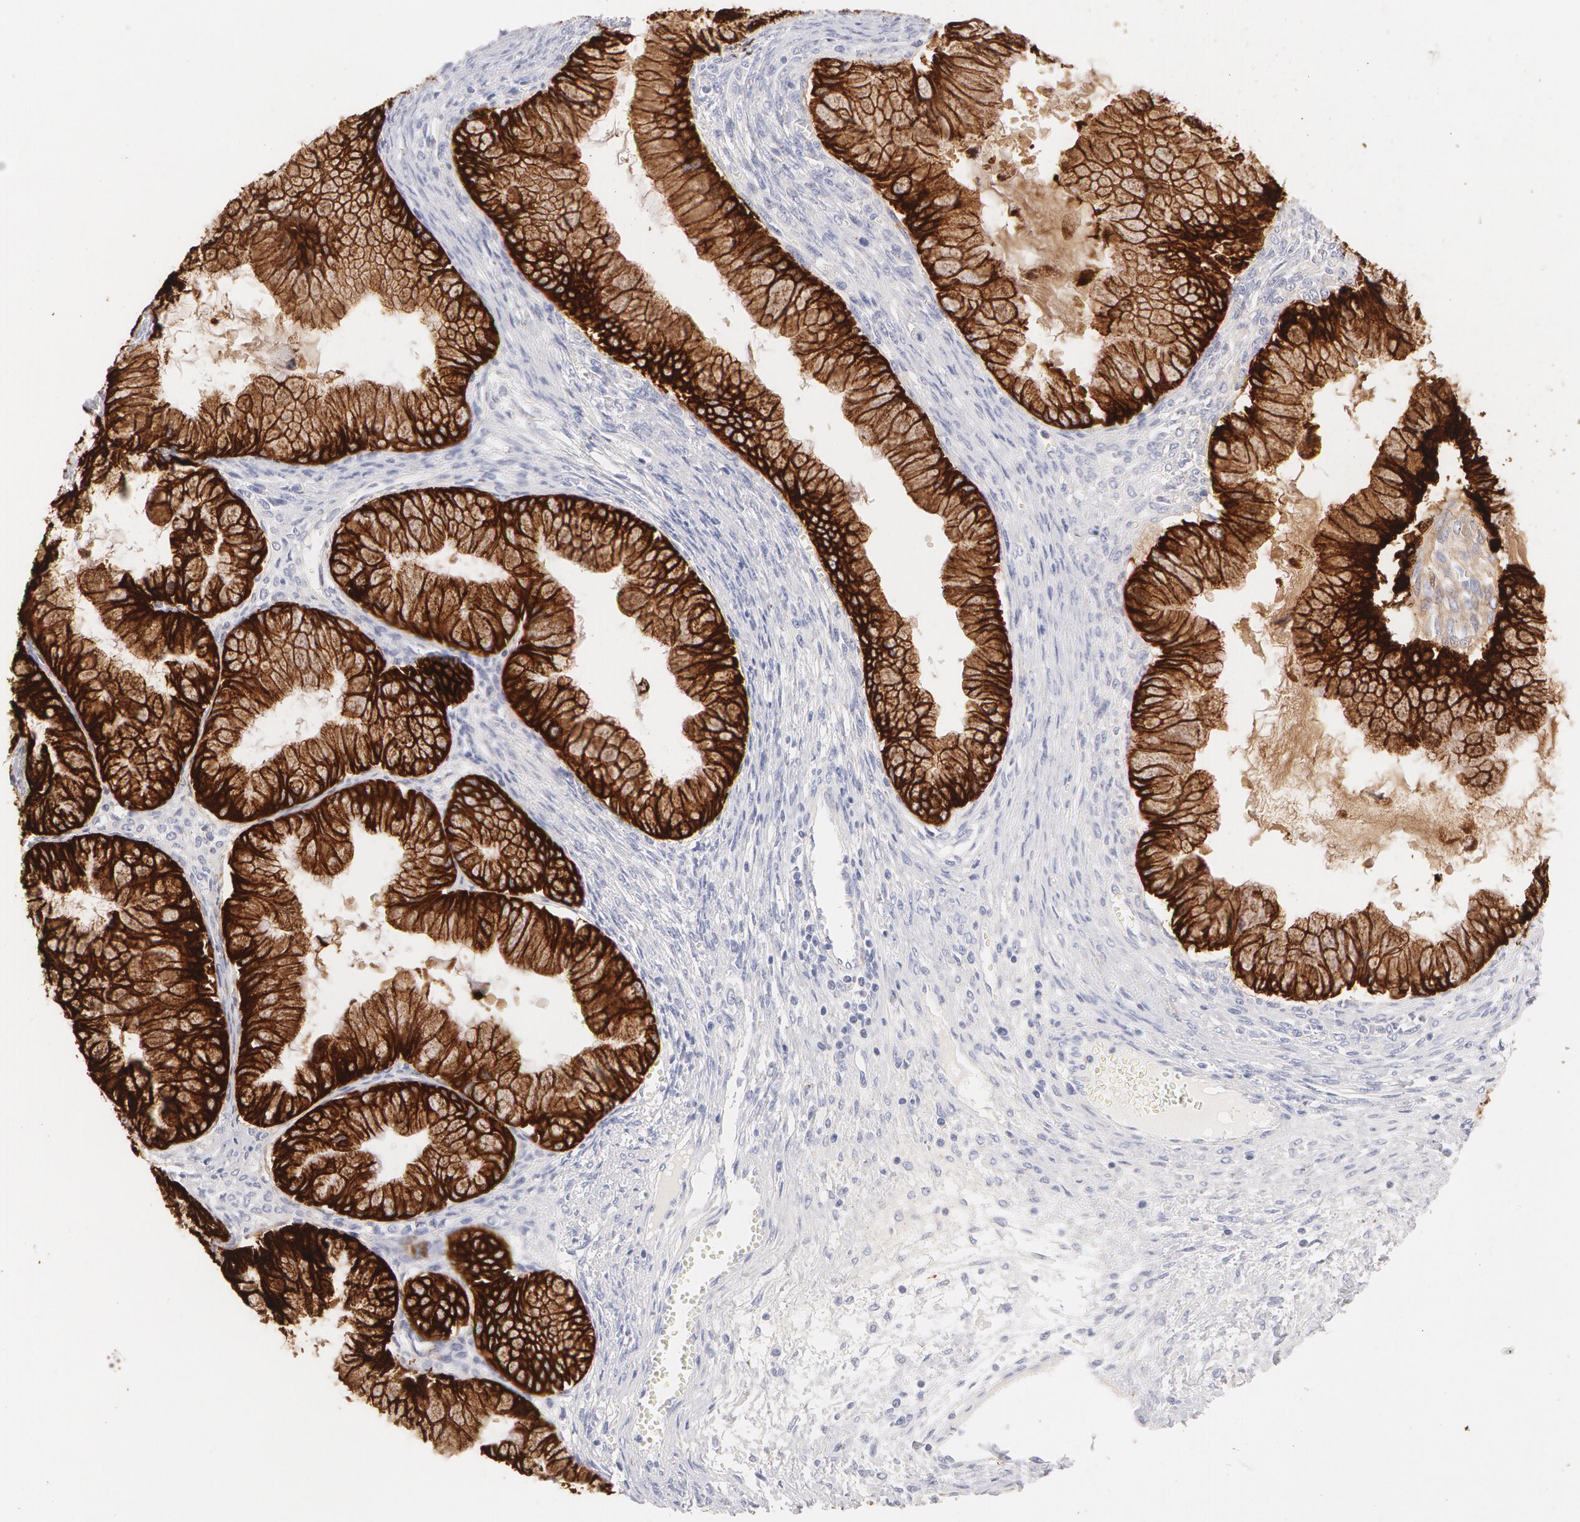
{"staining": {"intensity": "strong", "quantity": ">75%", "location": "cytoplasmic/membranous"}, "tissue": "ovarian cancer", "cell_type": "Tumor cells", "image_type": "cancer", "snomed": [{"axis": "morphology", "description": "Cystadenocarcinoma, mucinous, NOS"}, {"axis": "topography", "description": "Ovary"}], "caption": "A micrograph of ovarian cancer (mucinous cystadenocarcinoma) stained for a protein exhibits strong cytoplasmic/membranous brown staining in tumor cells.", "gene": "KRT8", "patient": {"sex": "female", "age": 63}}